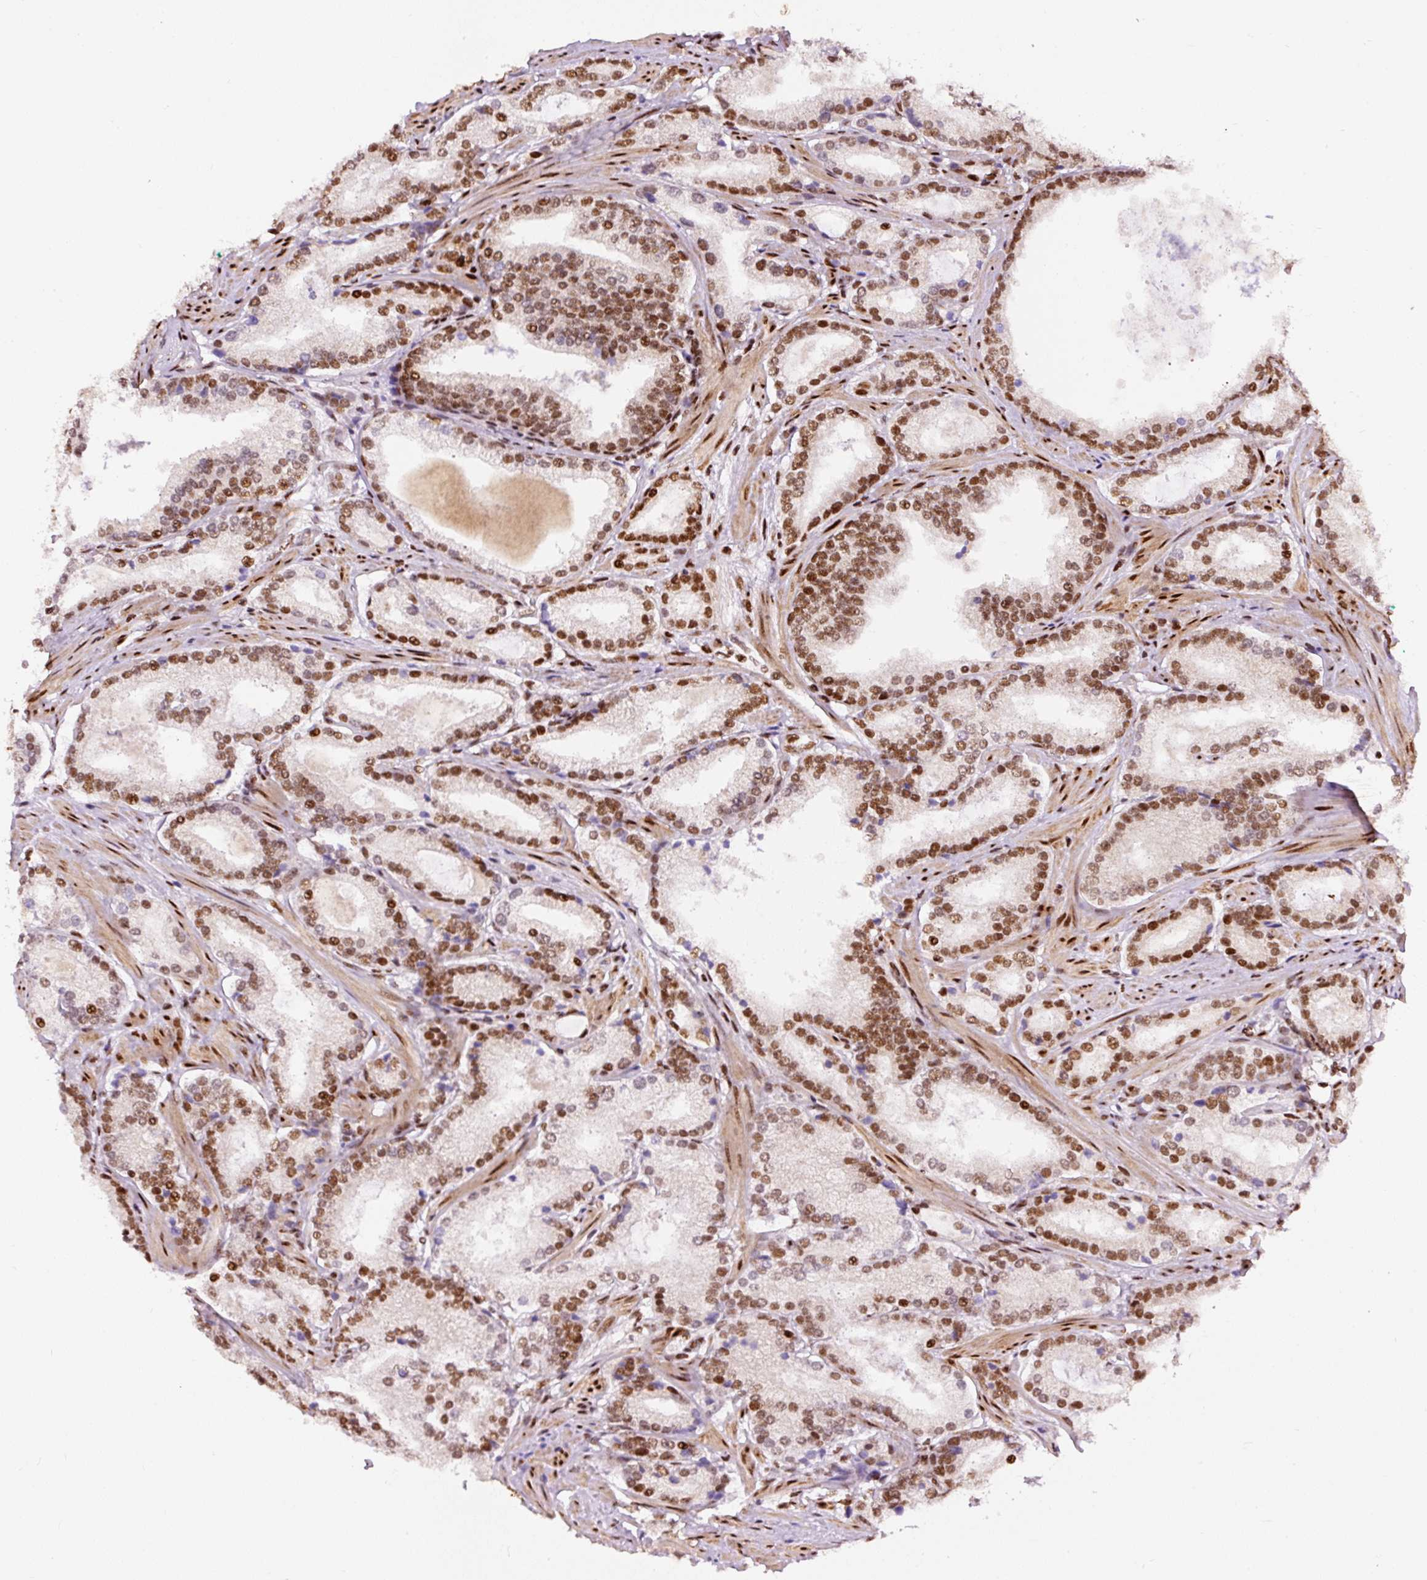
{"staining": {"intensity": "strong", "quantity": ">75%", "location": "nuclear"}, "tissue": "prostate cancer", "cell_type": "Tumor cells", "image_type": "cancer", "snomed": [{"axis": "morphology", "description": "Adenocarcinoma, Low grade"}, {"axis": "topography", "description": "Prostate"}], "caption": "This micrograph shows prostate low-grade adenocarcinoma stained with immunohistochemistry to label a protein in brown. The nuclear of tumor cells show strong positivity for the protein. Nuclei are counter-stained blue.", "gene": "HNRNPC", "patient": {"sex": "male", "age": 58}}